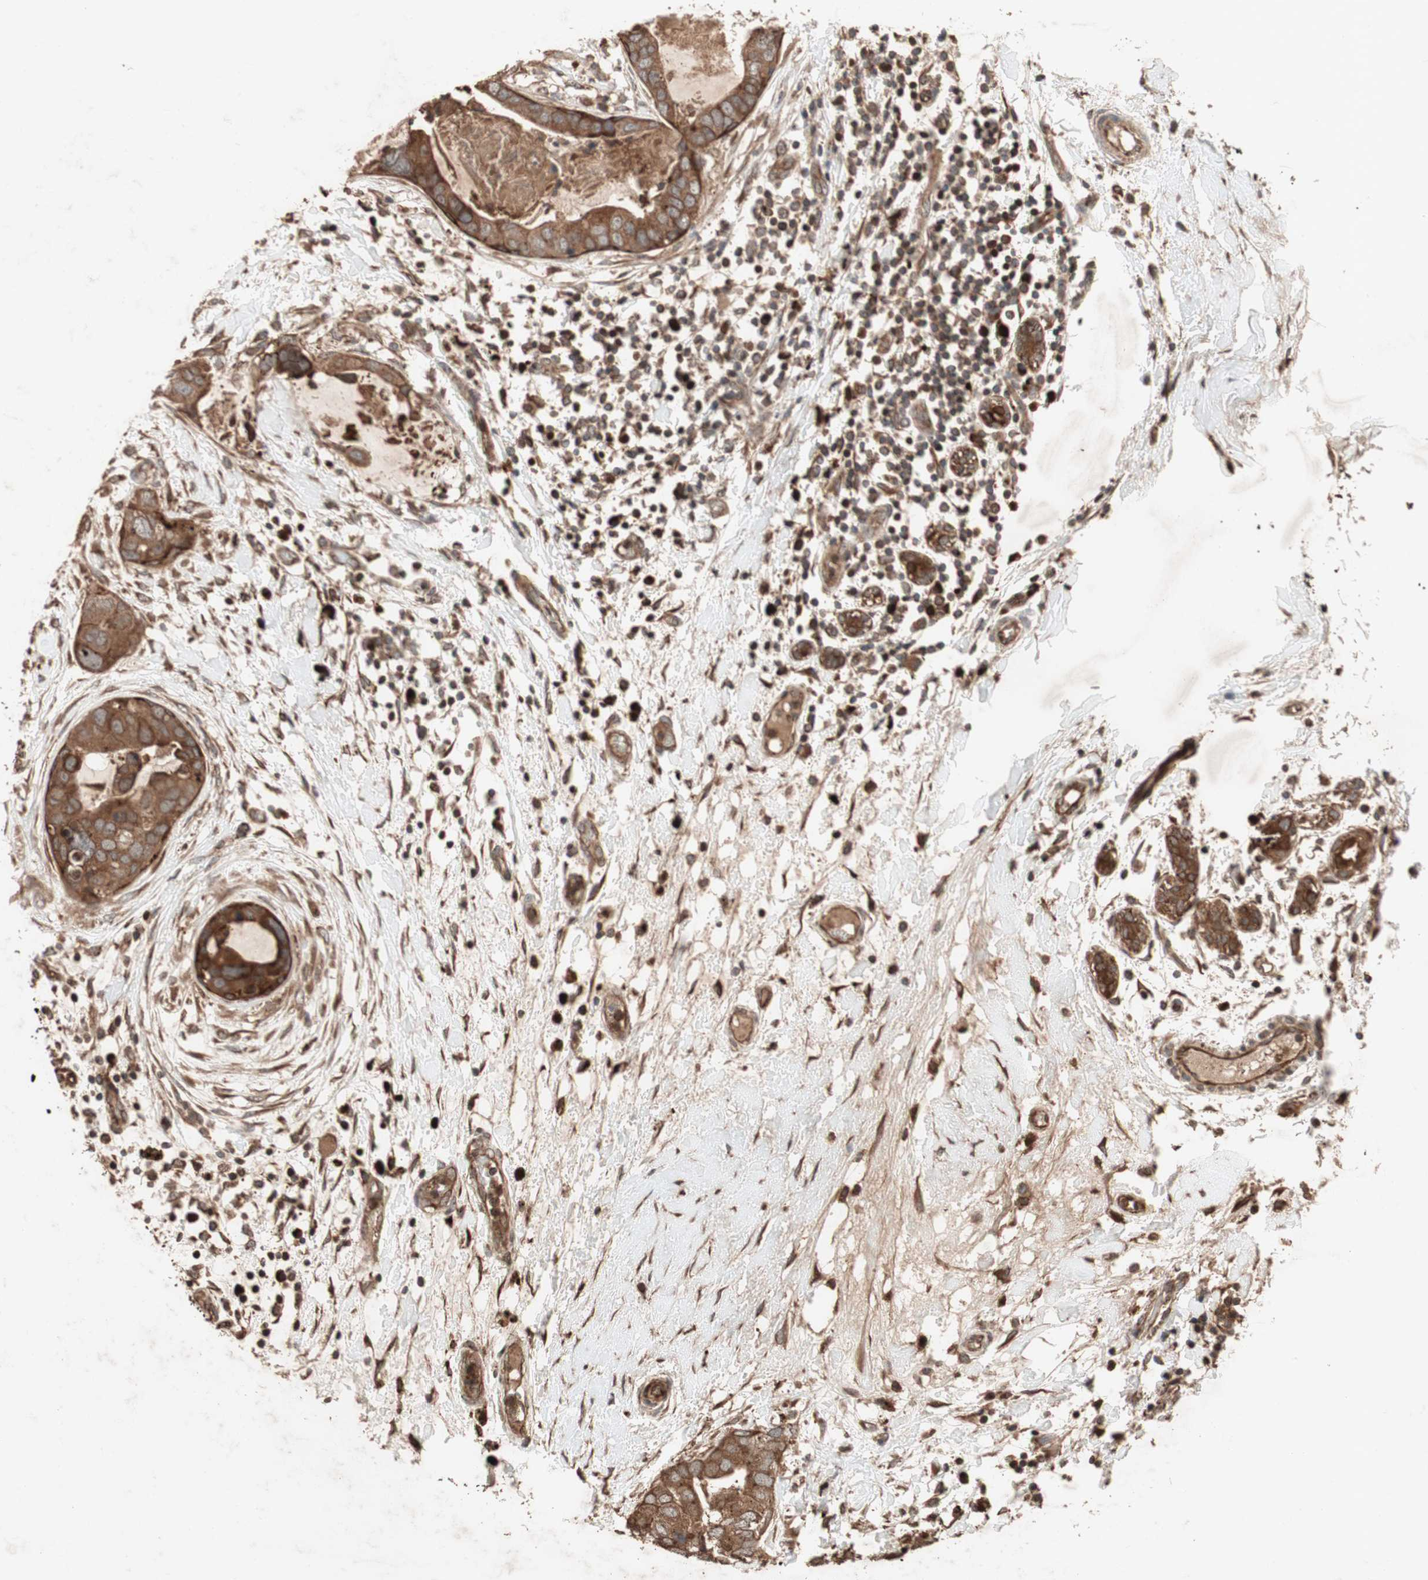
{"staining": {"intensity": "strong", "quantity": ">75%", "location": "cytoplasmic/membranous"}, "tissue": "breast cancer", "cell_type": "Tumor cells", "image_type": "cancer", "snomed": [{"axis": "morphology", "description": "Duct carcinoma"}, {"axis": "topography", "description": "Breast"}], "caption": "Intraductal carcinoma (breast) stained for a protein reveals strong cytoplasmic/membranous positivity in tumor cells.", "gene": "RAB1A", "patient": {"sex": "female", "age": 40}}